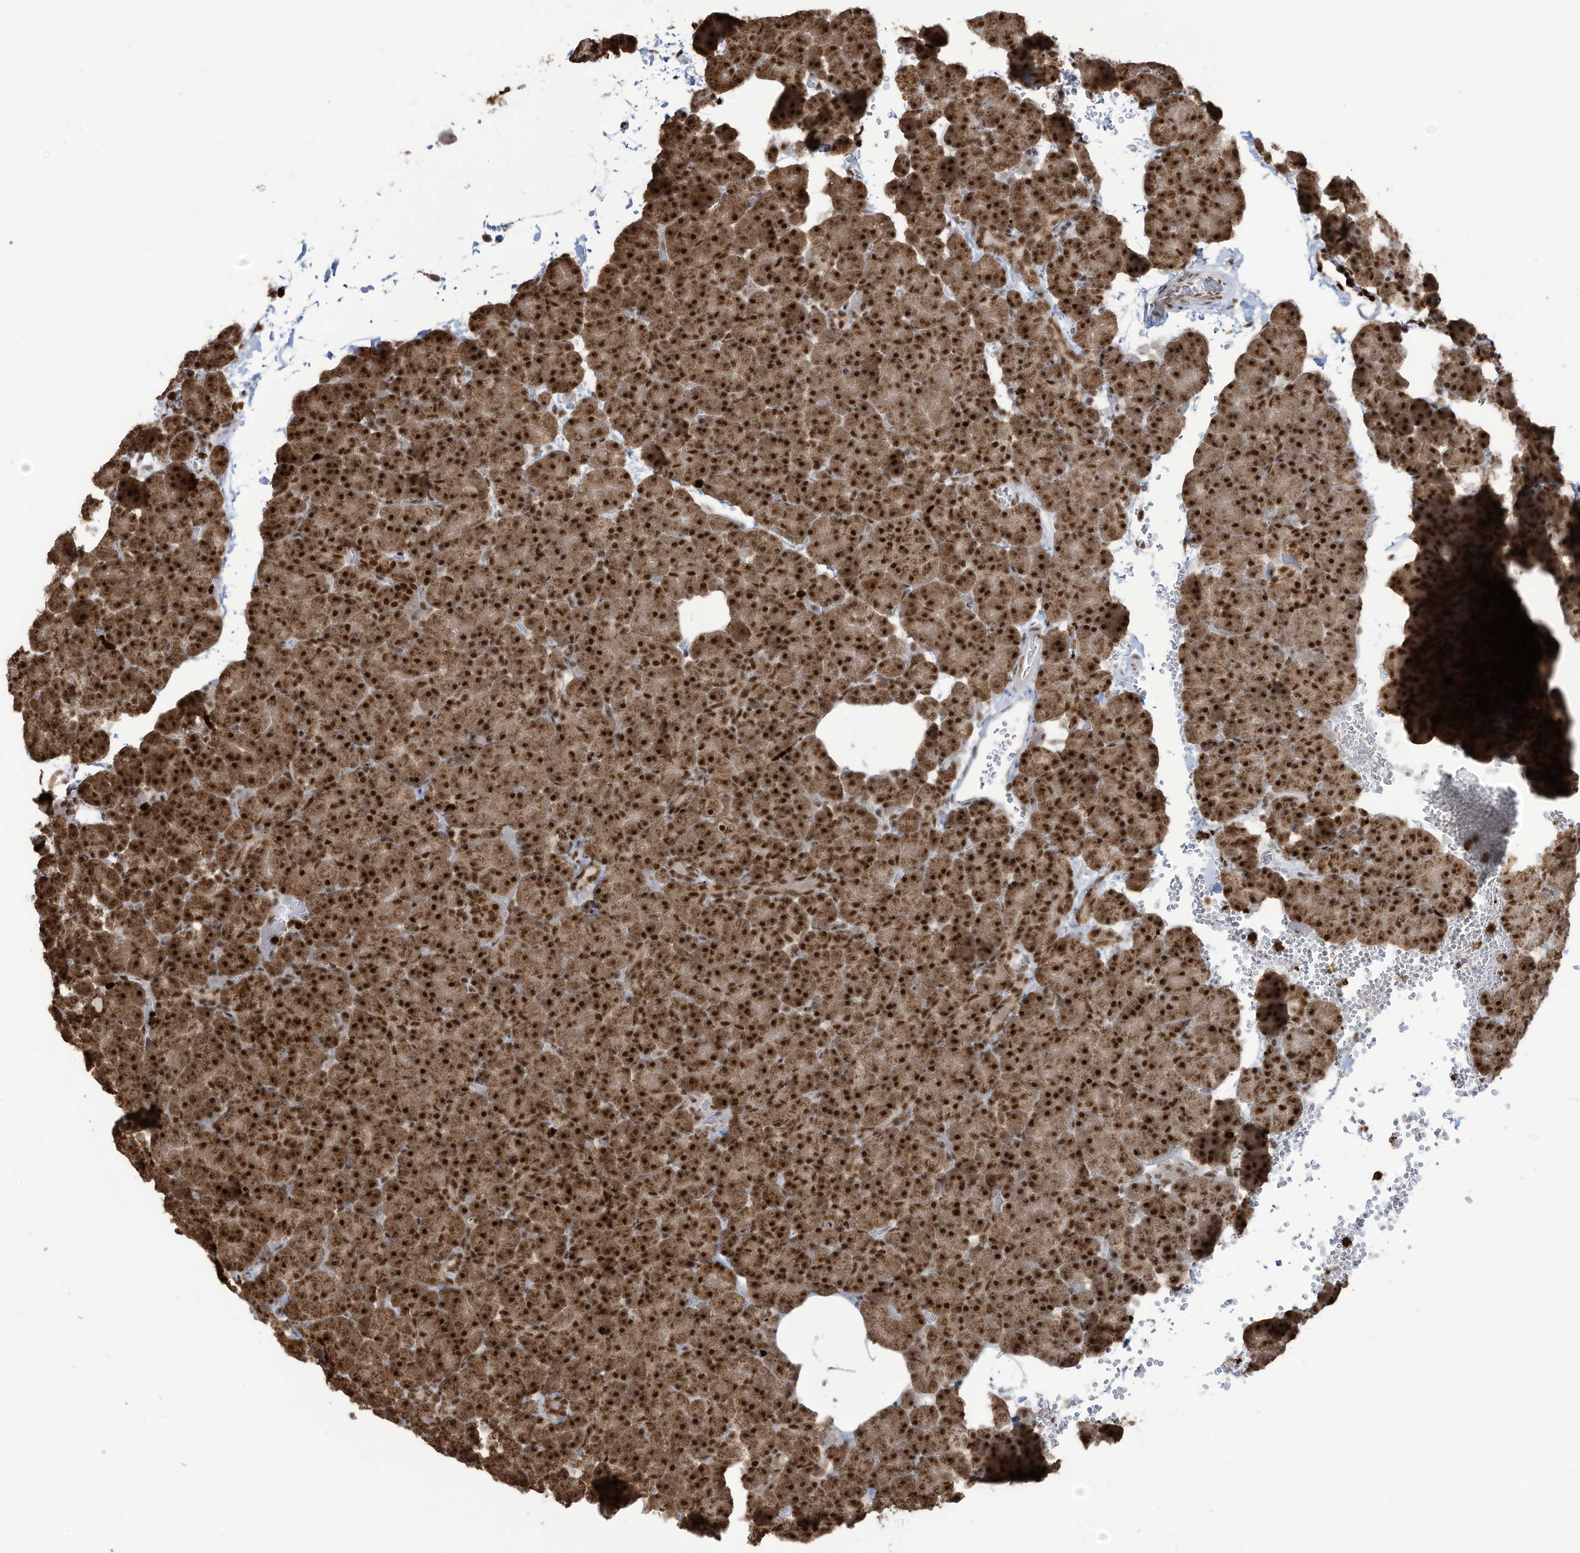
{"staining": {"intensity": "strong", "quantity": ">75%", "location": "cytoplasmic/membranous,nuclear"}, "tissue": "pancreas", "cell_type": "Exocrine glandular cells", "image_type": "normal", "snomed": [{"axis": "morphology", "description": "Normal tissue, NOS"}, {"axis": "morphology", "description": "Carcinoid, malignant, NOS"}, {"axis": "topography", "description": "Pancreas"}], "caption": "Exocrine glandular cells exhibit high levels of strong cytoplasmic/membranous,nuclear positivity in about >75% of cells in unremarkable human pancreas. (DAB IHC, brown staining for protein, blue staining for nuclei).", "gene": "LBH", "patient": {"sex": "female", "age": 35}}